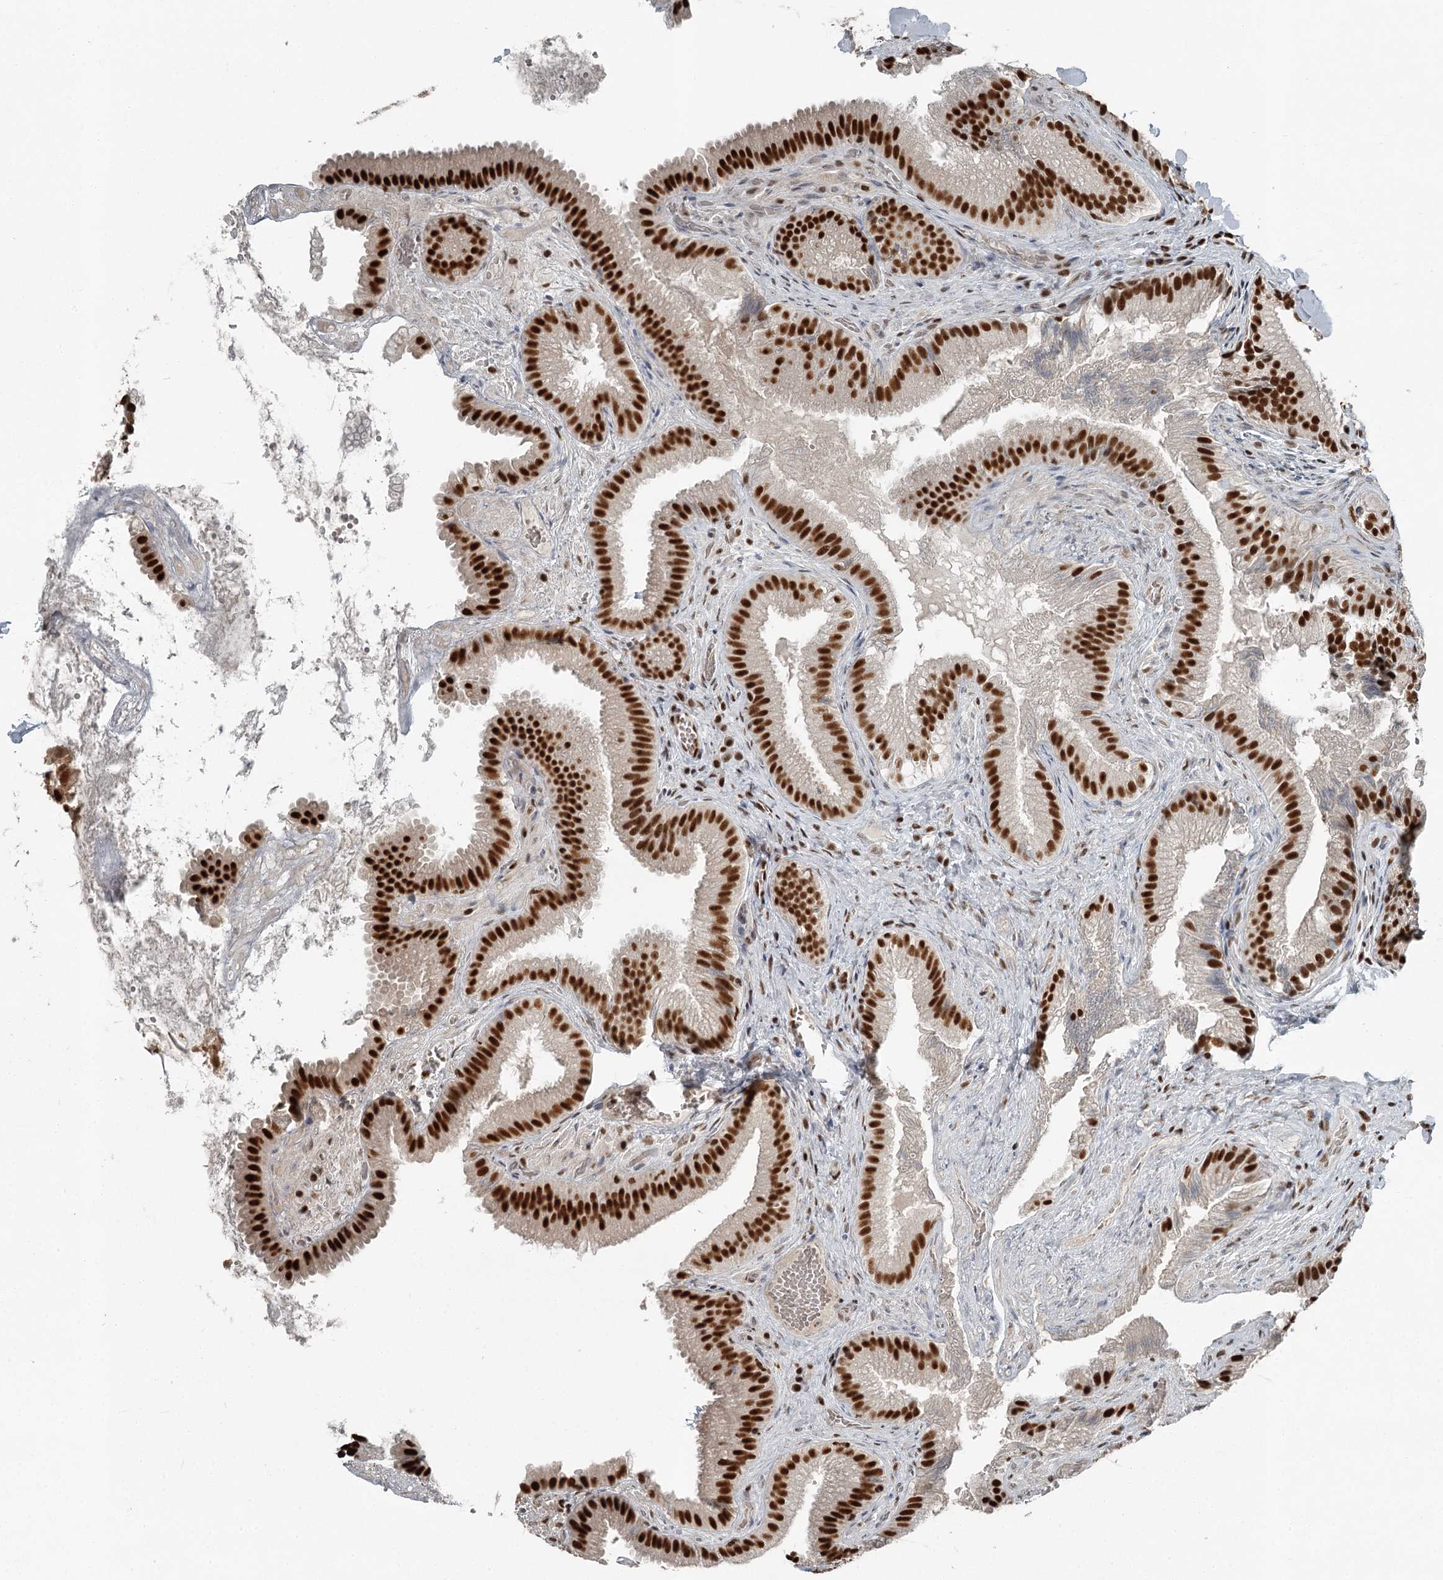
{"staining": {"intensity": "strong", "quantity": ">75%", "location": "nuclear"}, "tissue": "gallbladder", "cell_type": "Glandular cells", "image_type": "normal", "snomed": [{"axis": "morphology", "description": "Normal tissue, NOS"}, {"axis": "topography", "description": "Gallbladder"}], "caption": "The micrograph exhibits staining of unremarkable gallbladder, revealing strong nuclear protein expression (brown color) within glandular cells. (Brightfield microscopy of DAB IHC at high magnification).", "gene": "RBBP7", "patient": {"sex": "female", "age": 30}}